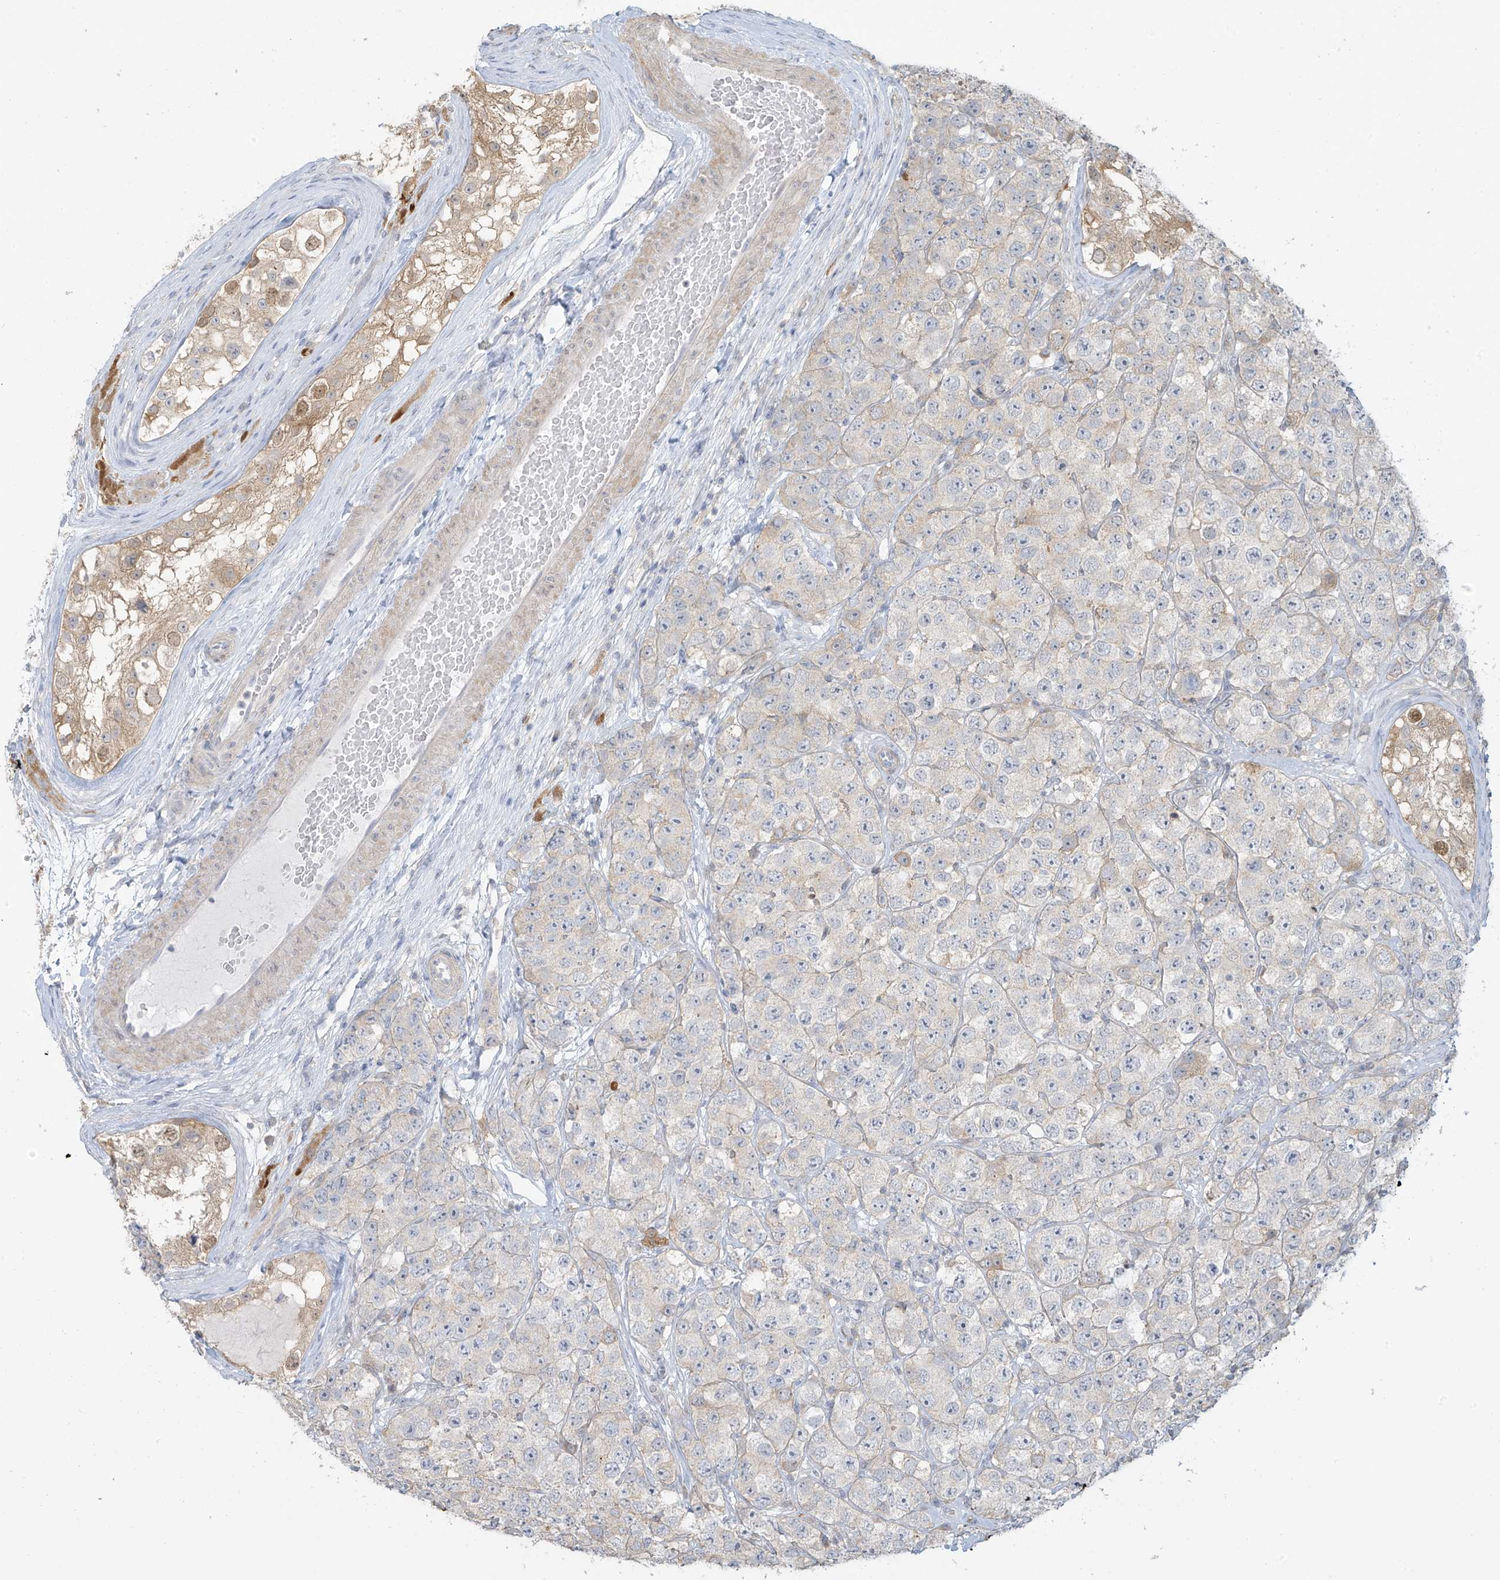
{"staining": {"intensity": "negative", "quantity": "none", "location": "none"}, "tissue": "testis cancer", "cell_type": "Tumor cells", "image_type": "cancer", "snomed": [{"axis": "morphology", "description": "Seminoma, NOS"}, {"axis": "topography", "description": "Testis"}], "caption": "An image of human testis cancer (seminoma) is negative for staining in tumor cells.", "gene": "TAGAP", "patient": {"sex": "male", "age": 28}}